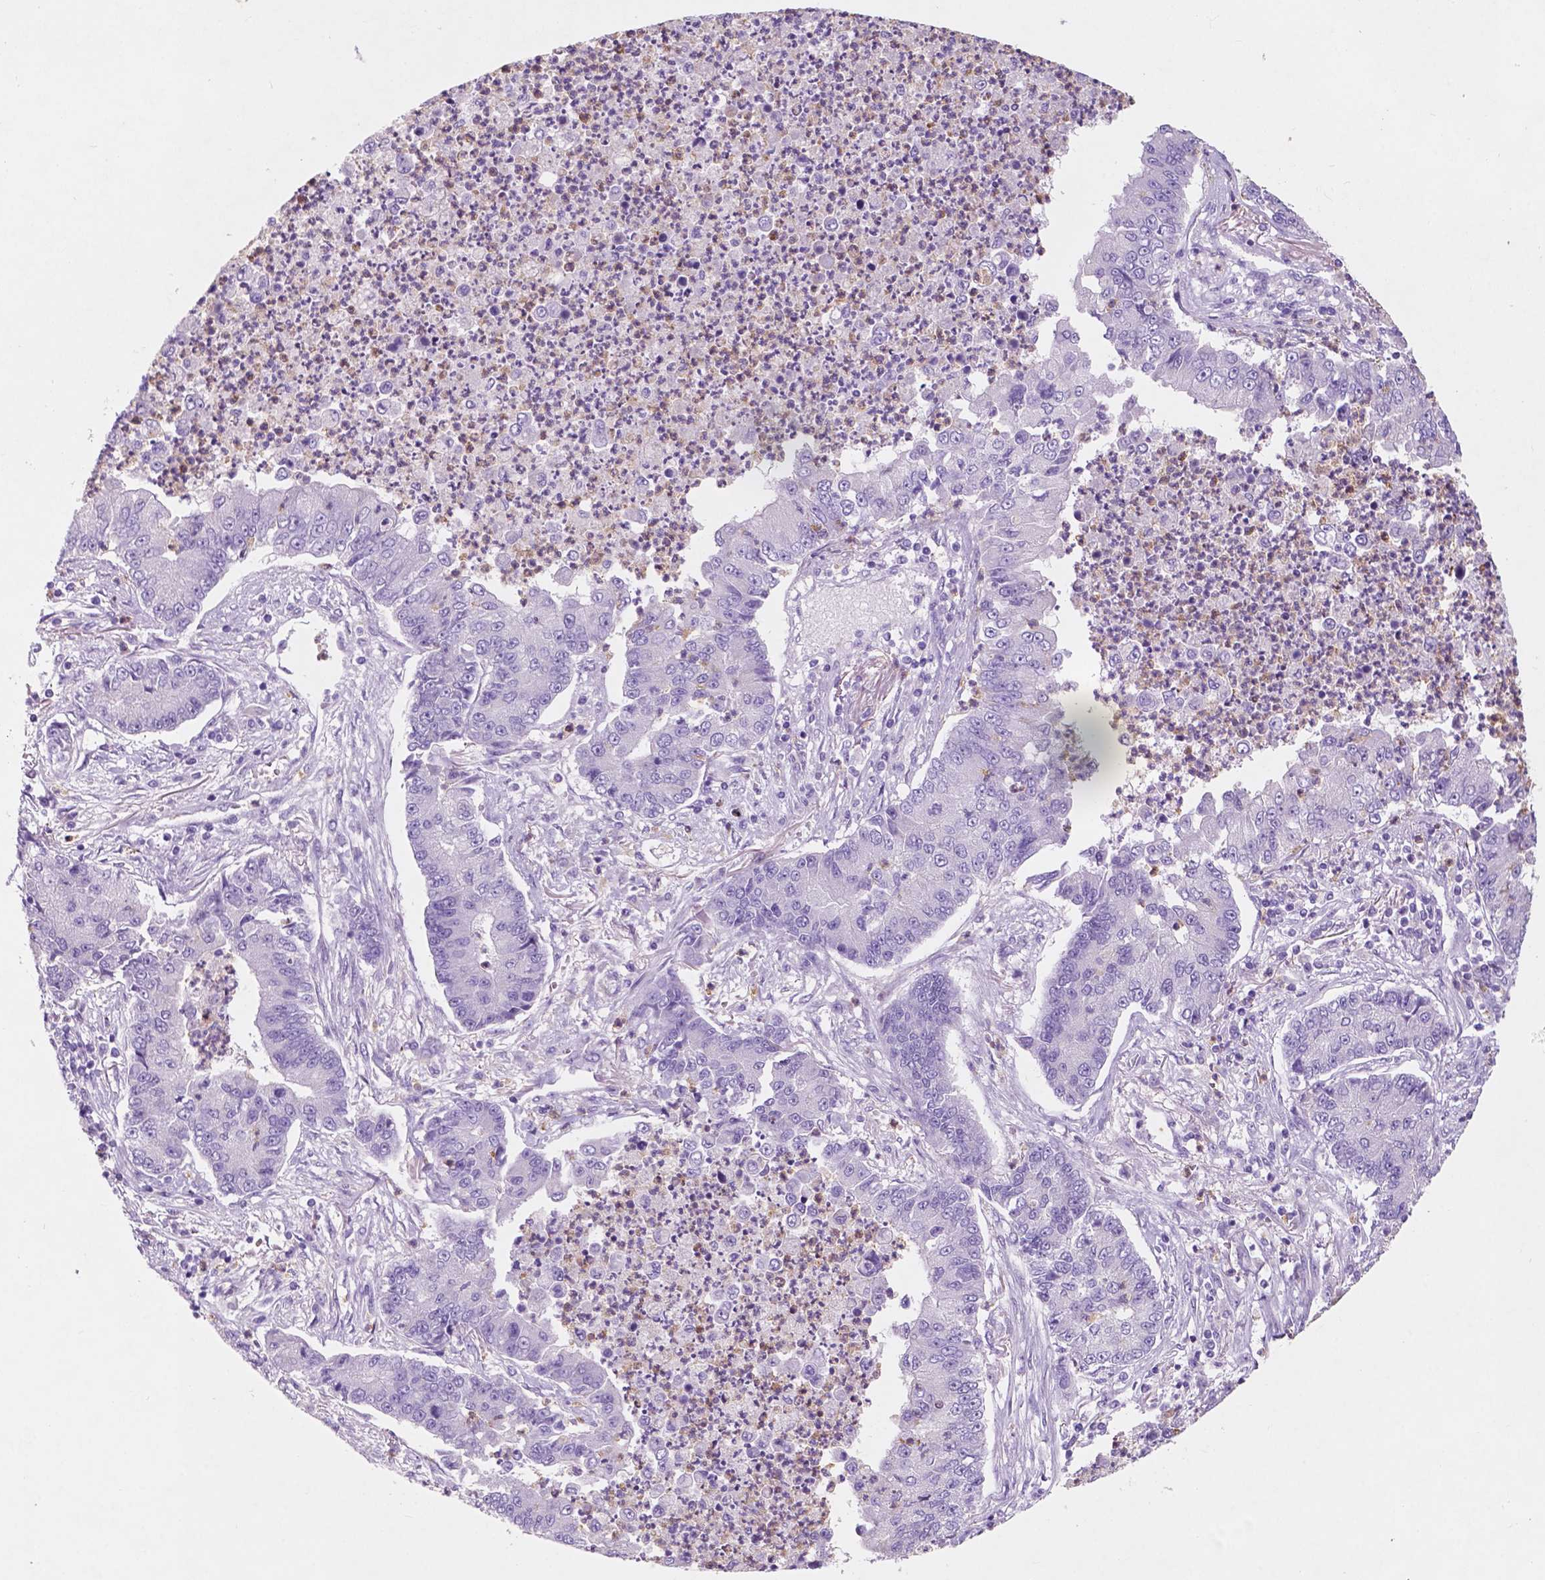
{"staining": {"intensity": "negative", "quantity": "none", "location": "none"}, "tissue": "lung cancer", "cell_type": "Tumor cells", "image_type": "cancer", "snomed": [{"axis": "morphology", "description": "Adenocarcinoma, NOS"}, {"axis": "topography", "description": "Lung"}], "caption": "An immunohistochemistry (IHC) image of lung cancer (adenocarcinoma) is shown. There is no staining in tumor cells of lung cancer (adenocarcinoma). (Immunohistochemistry (ihc), brightfield microscopy, high magnification).", "gene": "CUZD1", "patient": {"sex": "female", "age": 57}}